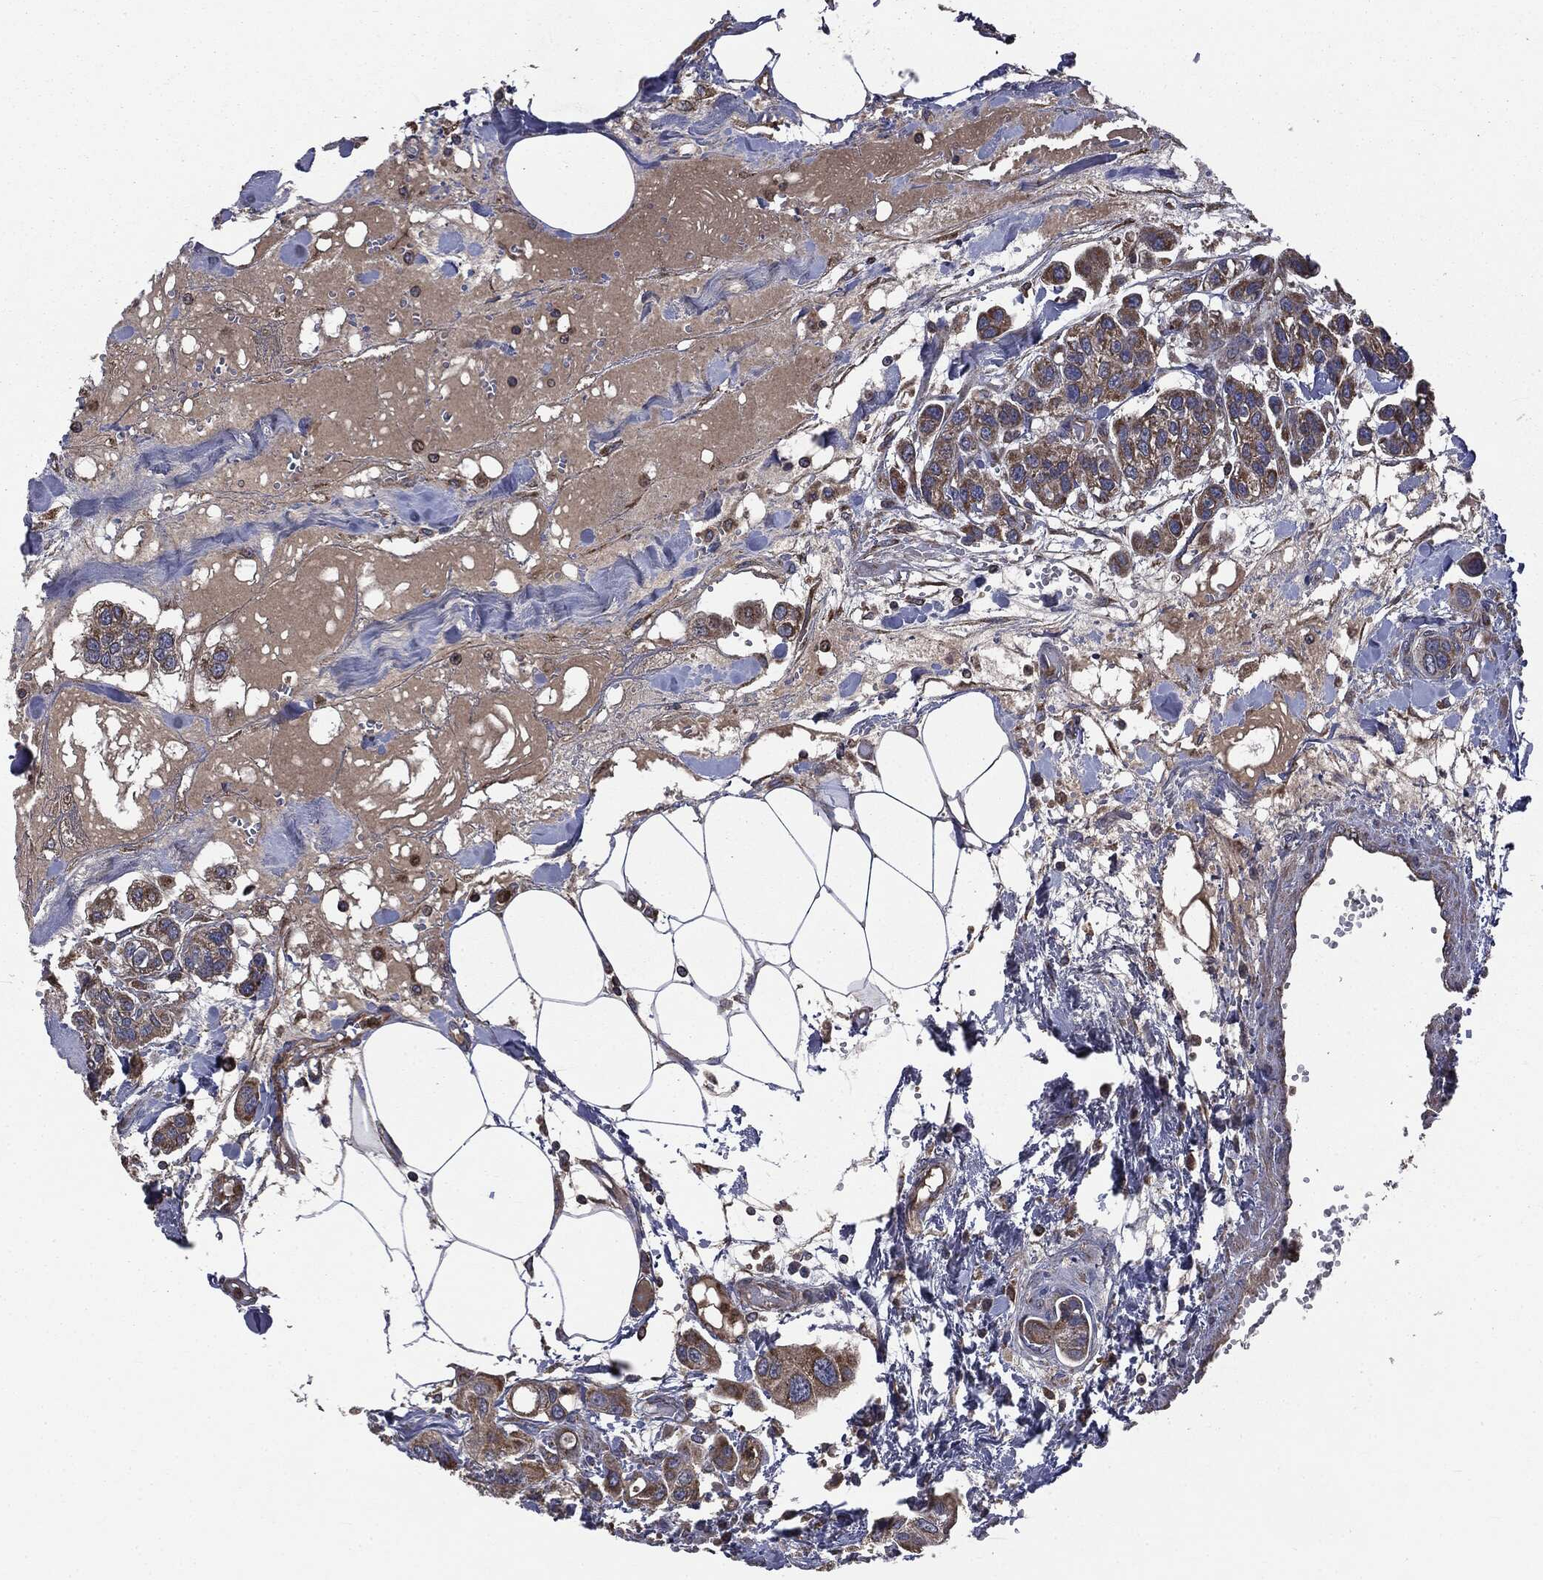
{"staining": {"intensity": "moderate", "quantity": ">75%", "location": "cytoplasmic/membranous"}, "tissue": "urothelial cancer", "cell_type": "Tumor cells", "image_type": "cancer", "snomed": [{"axis": "morphology", "description": "Urothelial carcinoma, High grade"}, {"axis": "topography", "description": "Urinary bladder"}], "caption": "Protein expression by immunohistochemistry displays moderate cytoplasmic/membranous expression in about >75% of tumor cells in urothelial carcinoma (high-grade).", "gene": "MAPK6", "patient": {"sex": "male", "age": 67}}